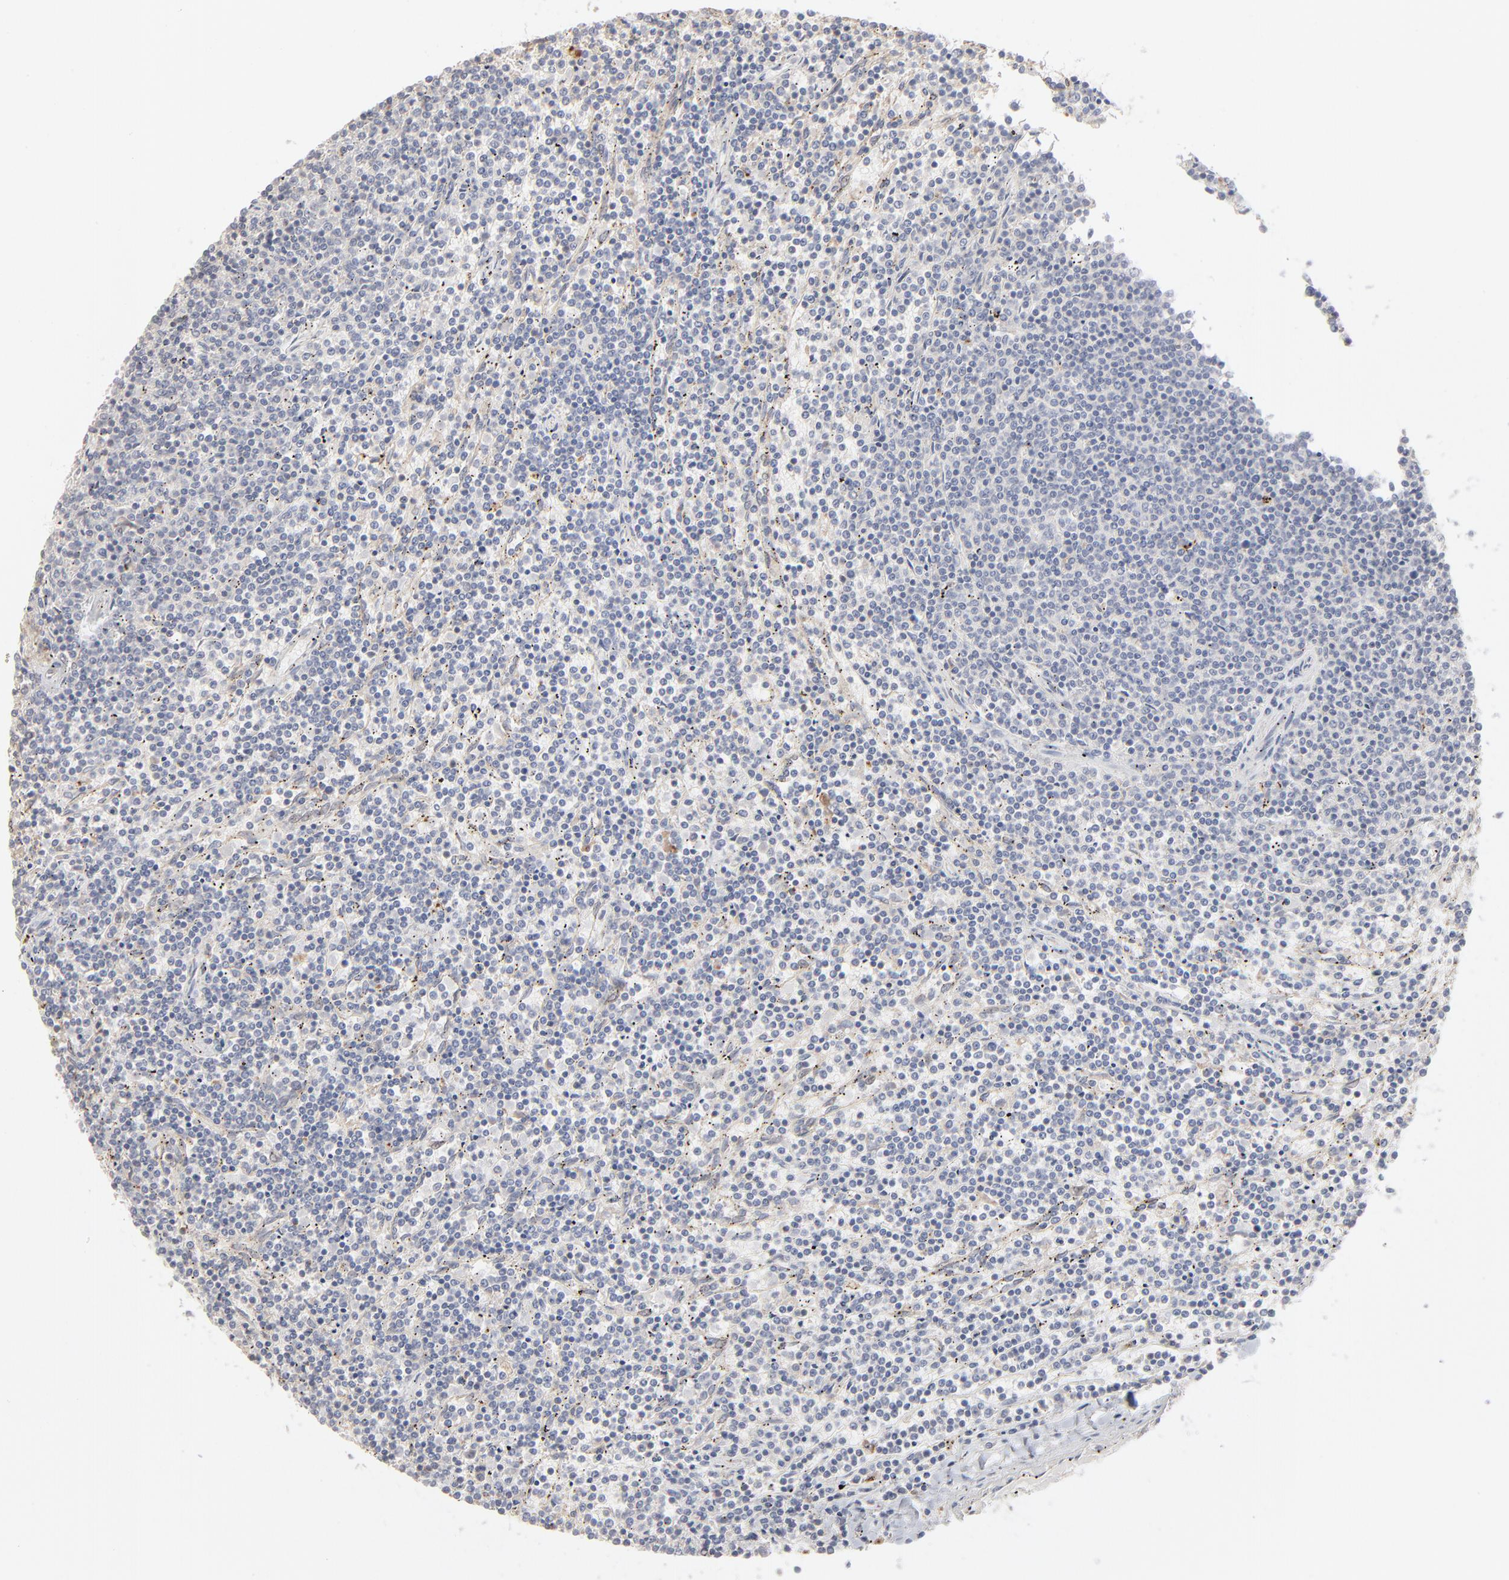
{"staining": {"intensity": "negative", "quantity": "none", "location": "none"}, "tissue": "lymphoma", "cell_type": "Tumor cells", "image_type": "cancer", "snomed": [{"axis": "morphology", "description": "Malignant lymphoma, non-Hodgkin's type, Low grade"}, {"axis": "topography", "description": "Spleen"}], "caption": "The IHC histopathology image has no significant staining in tumor cells of malignant lymphoma, non-Hodgkin's type (low-grade) tissue.", "gene": "POMT2", "patient": {"sex": "female", "age": 50}}